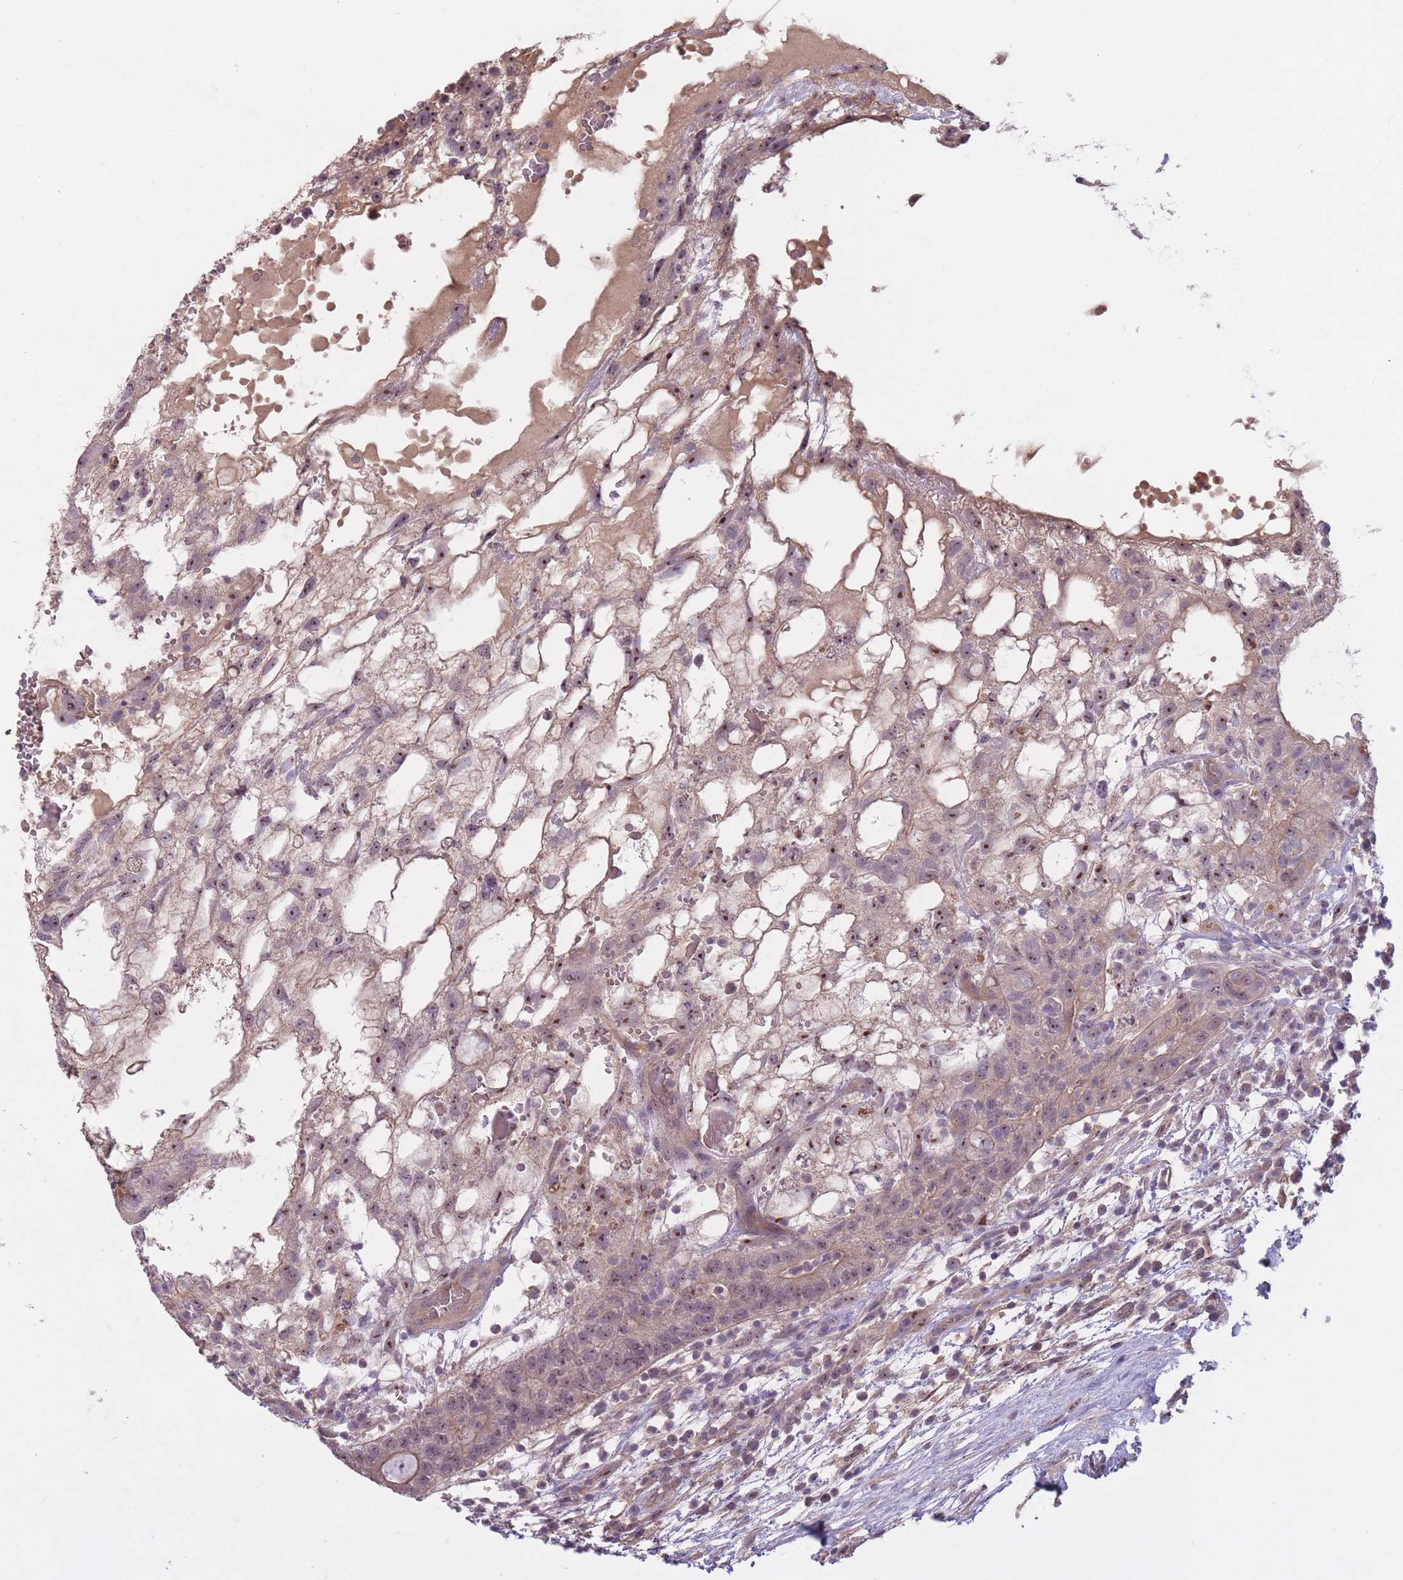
{"staining": {"intensity": "moderate", "quantity": ">75%", "location": "nuclear"}, "tissue": "testis cancer", "cell_type": "Tumor cells", "image_type": "cancer", "snomed": [{"axis": "morphology", "description": "Normal tissue, NOS"}, {"axis": "morphology", "description": "Carcinoma, Embryonal, NOS"}, {"axis": "topography", "description": "Testis"}], "caption": "A histopathology image of testis cancer (embryonal carcinoma) stained for a protein reveals moderate nuclear brown staining in tumor cells. (IHC, brightfield microscopy, high magnification).", "gene": "KIAA1755", "patient": {"sex": "male", "age": 32}}